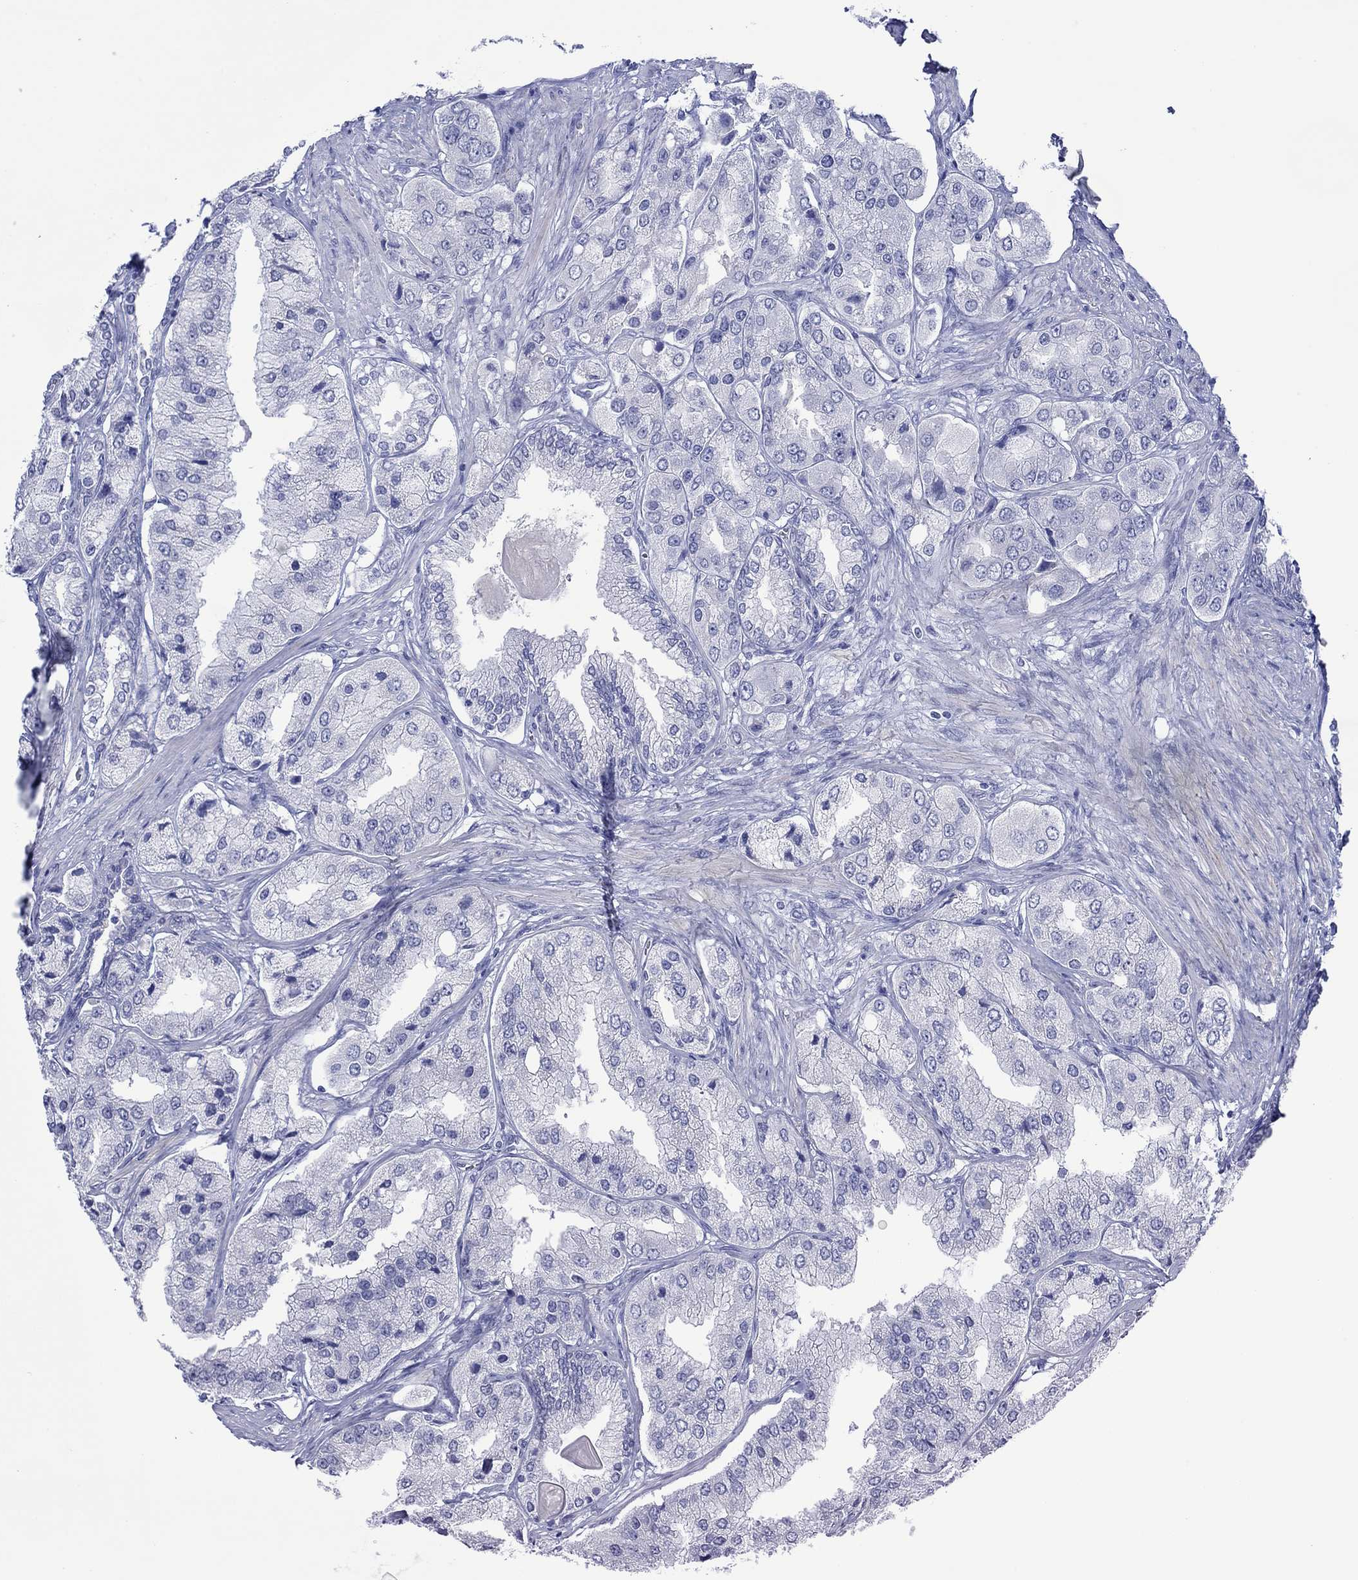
{"staining": {"intensity": "negative", "quantity": "none", "location": "none"}, "tissue": "prostate cancer", "cell_type": "Tumor cells", "image_type": "cancer", "snomed": [{"axis": "morphology", "description": "Adenocarcinoma, Low grade"}, {"axis": "topography", "description": "Prostate"}], "caption": "An IHC photomicrograph of low-grade adenocarcinoma (prostate) is shown. There is no staining in tumor cells of low-grade adenocarcinoma (prostate).", "gene": "MLANA", "patient": {"sex": "male", "age": 69}}